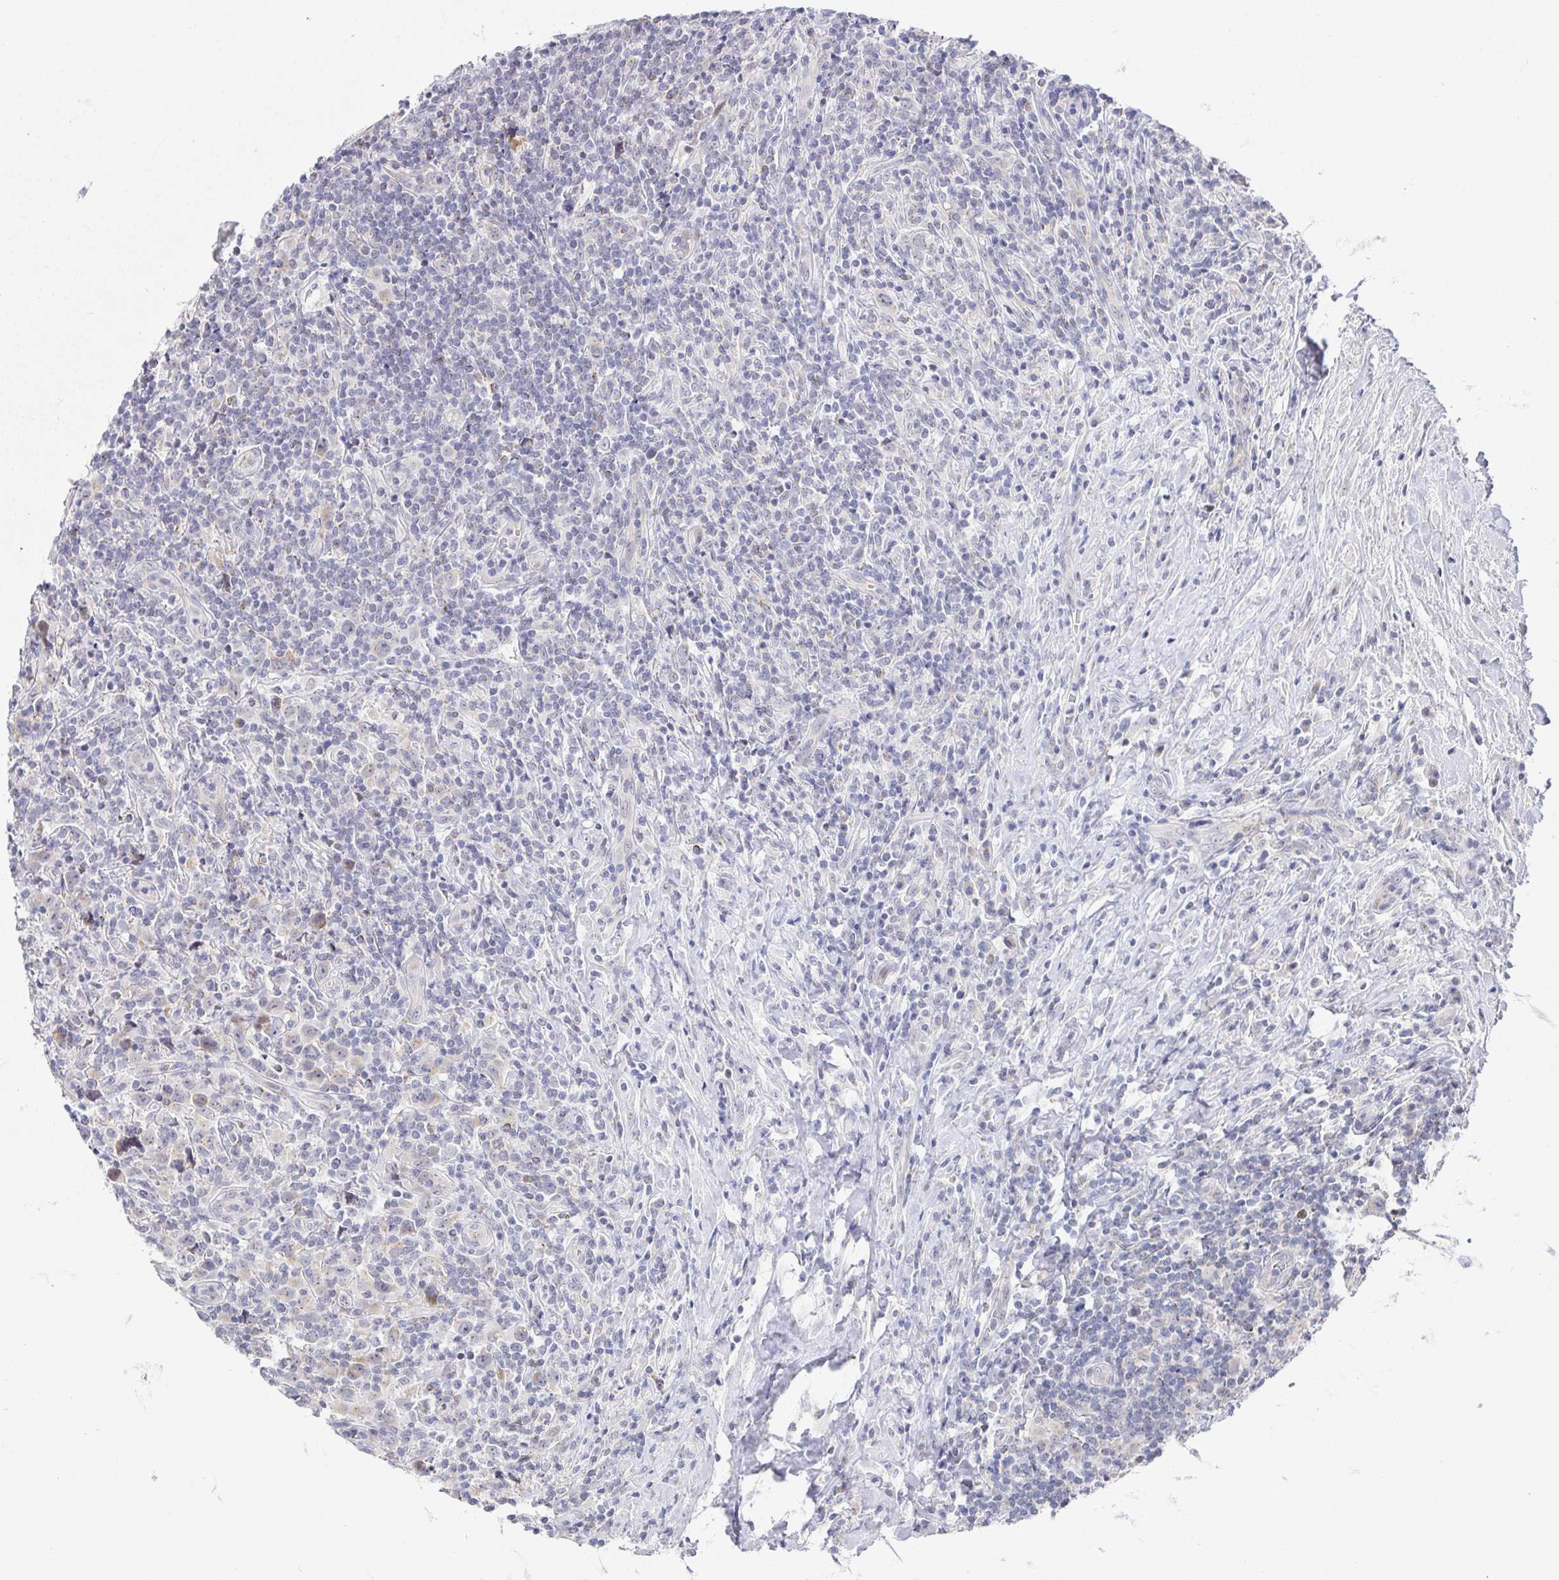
{"staining": {"intensity": "negative", "quantity": "none", "location": "none"}, "tissue": "lymphoma", "cell_type": "Tumor cells", "image_type": "cancer", "snomed": [{"axis": "morphology", "description": "Hodgkin's disease, NOS"}, {"axis": "topography", "description": "Lymph node"}], "caption": "IHC photomicrograph of human lymphoma stained for a protein (brown), which demonstrates no staining in tumor cells. (DAB (3,3'-diaminobenzidine) immunohistochemistry (IHC) visualized using brightfield microscopy, high magnification).", "gene": "CIT", "patient": {"sex": "female", "age": 18}}